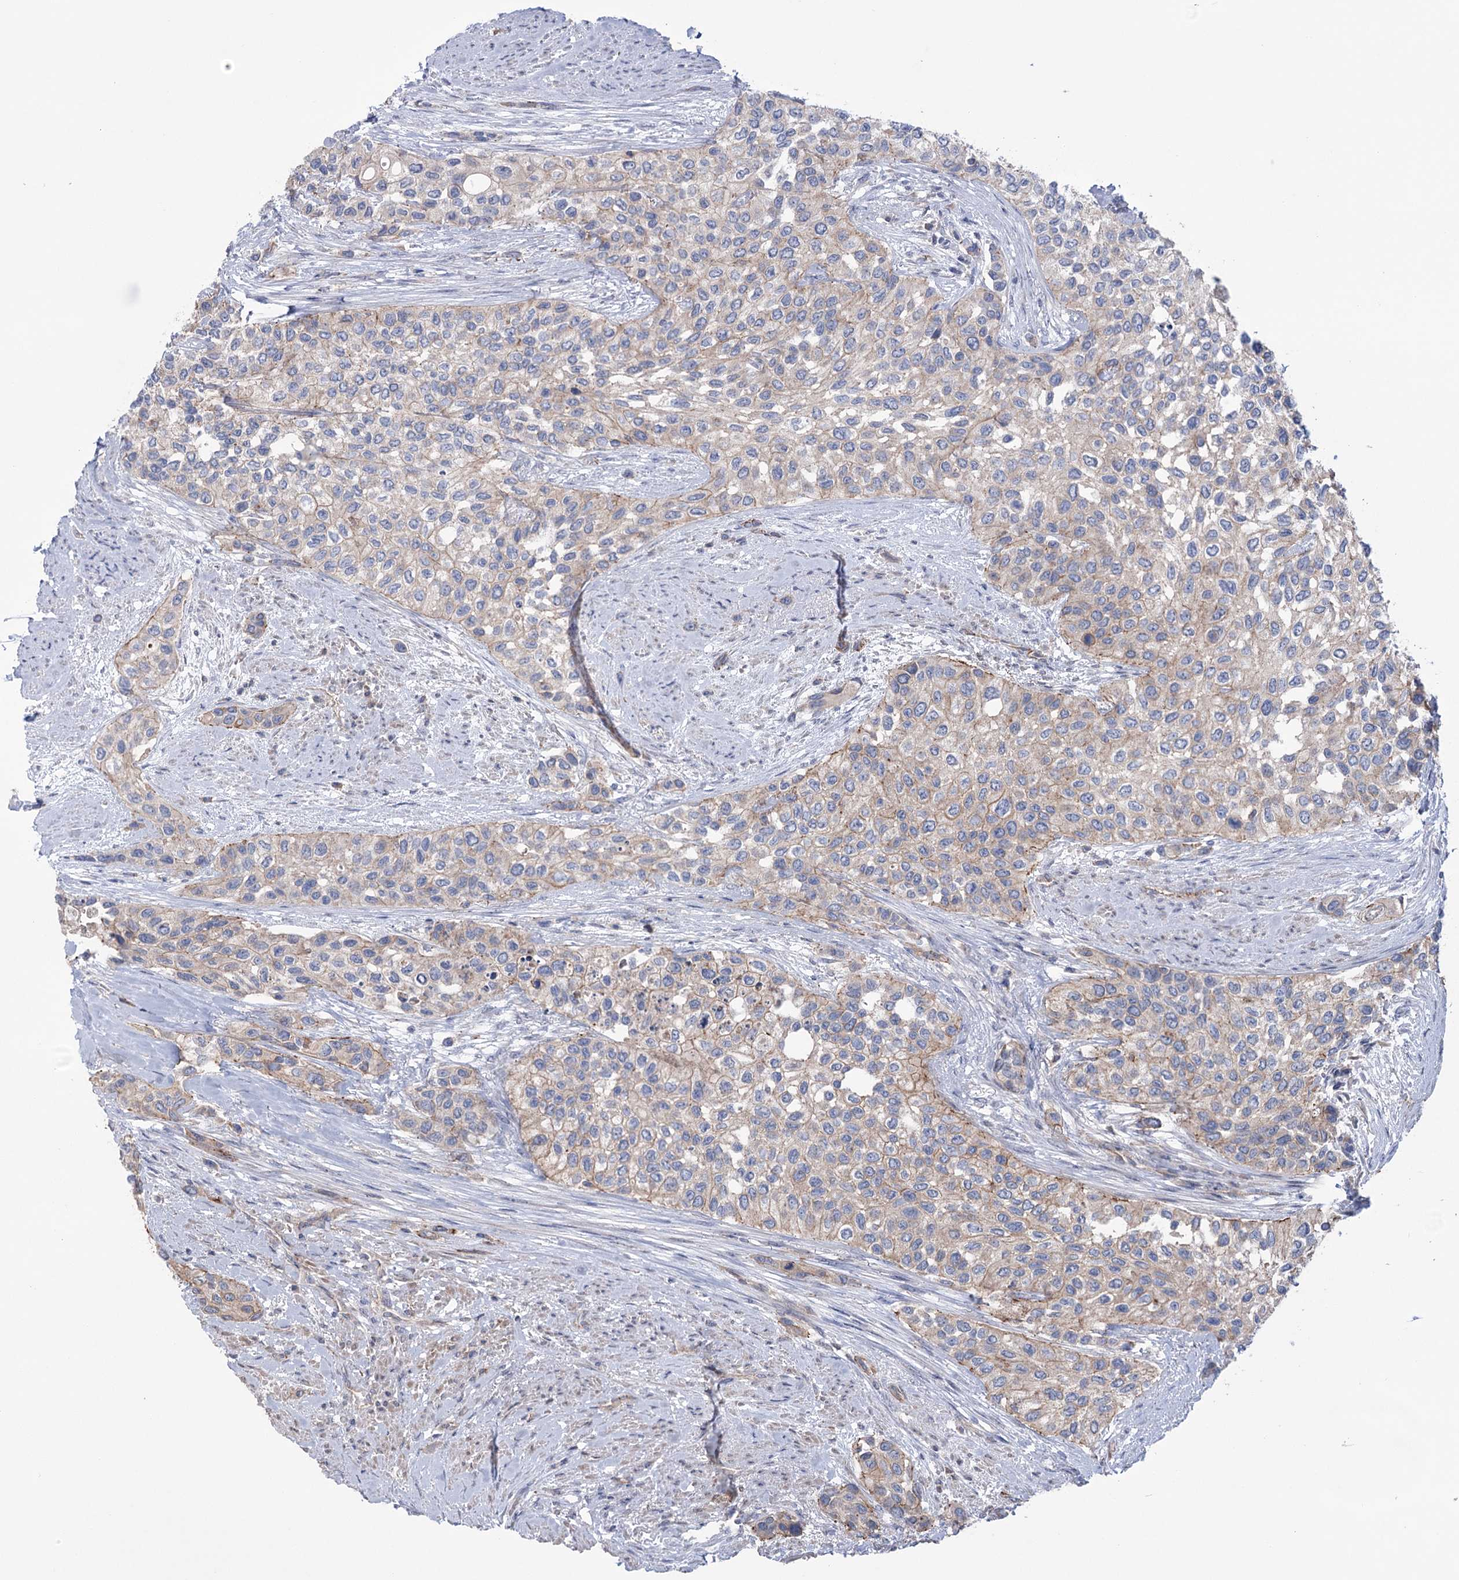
{"staining": {"intensity": "weak", "quantity": "<25%", "location": "cytoplasmic/membranous"}, "tissue": "urothelial cancer", "cell_type": "Tumor cells", "image_type": "cancer", "snomed": [{"axis": "morphology", "description": "Normal tissue, NOS"}, {"axis": "morphology", "description": "Urothelial carcinoma, High grade"}, {"axis": "topography", "description": "Vascular tissue"}, {"axis": "topography", "description": "Urinary bladder"}], "caption": "The immunohistochemistry photomicrograph has no significant staining in tumor cells of urothelial cancer tissue.", "gene": "TRIM71", "patient": {"sex": "female", "age": 56}}